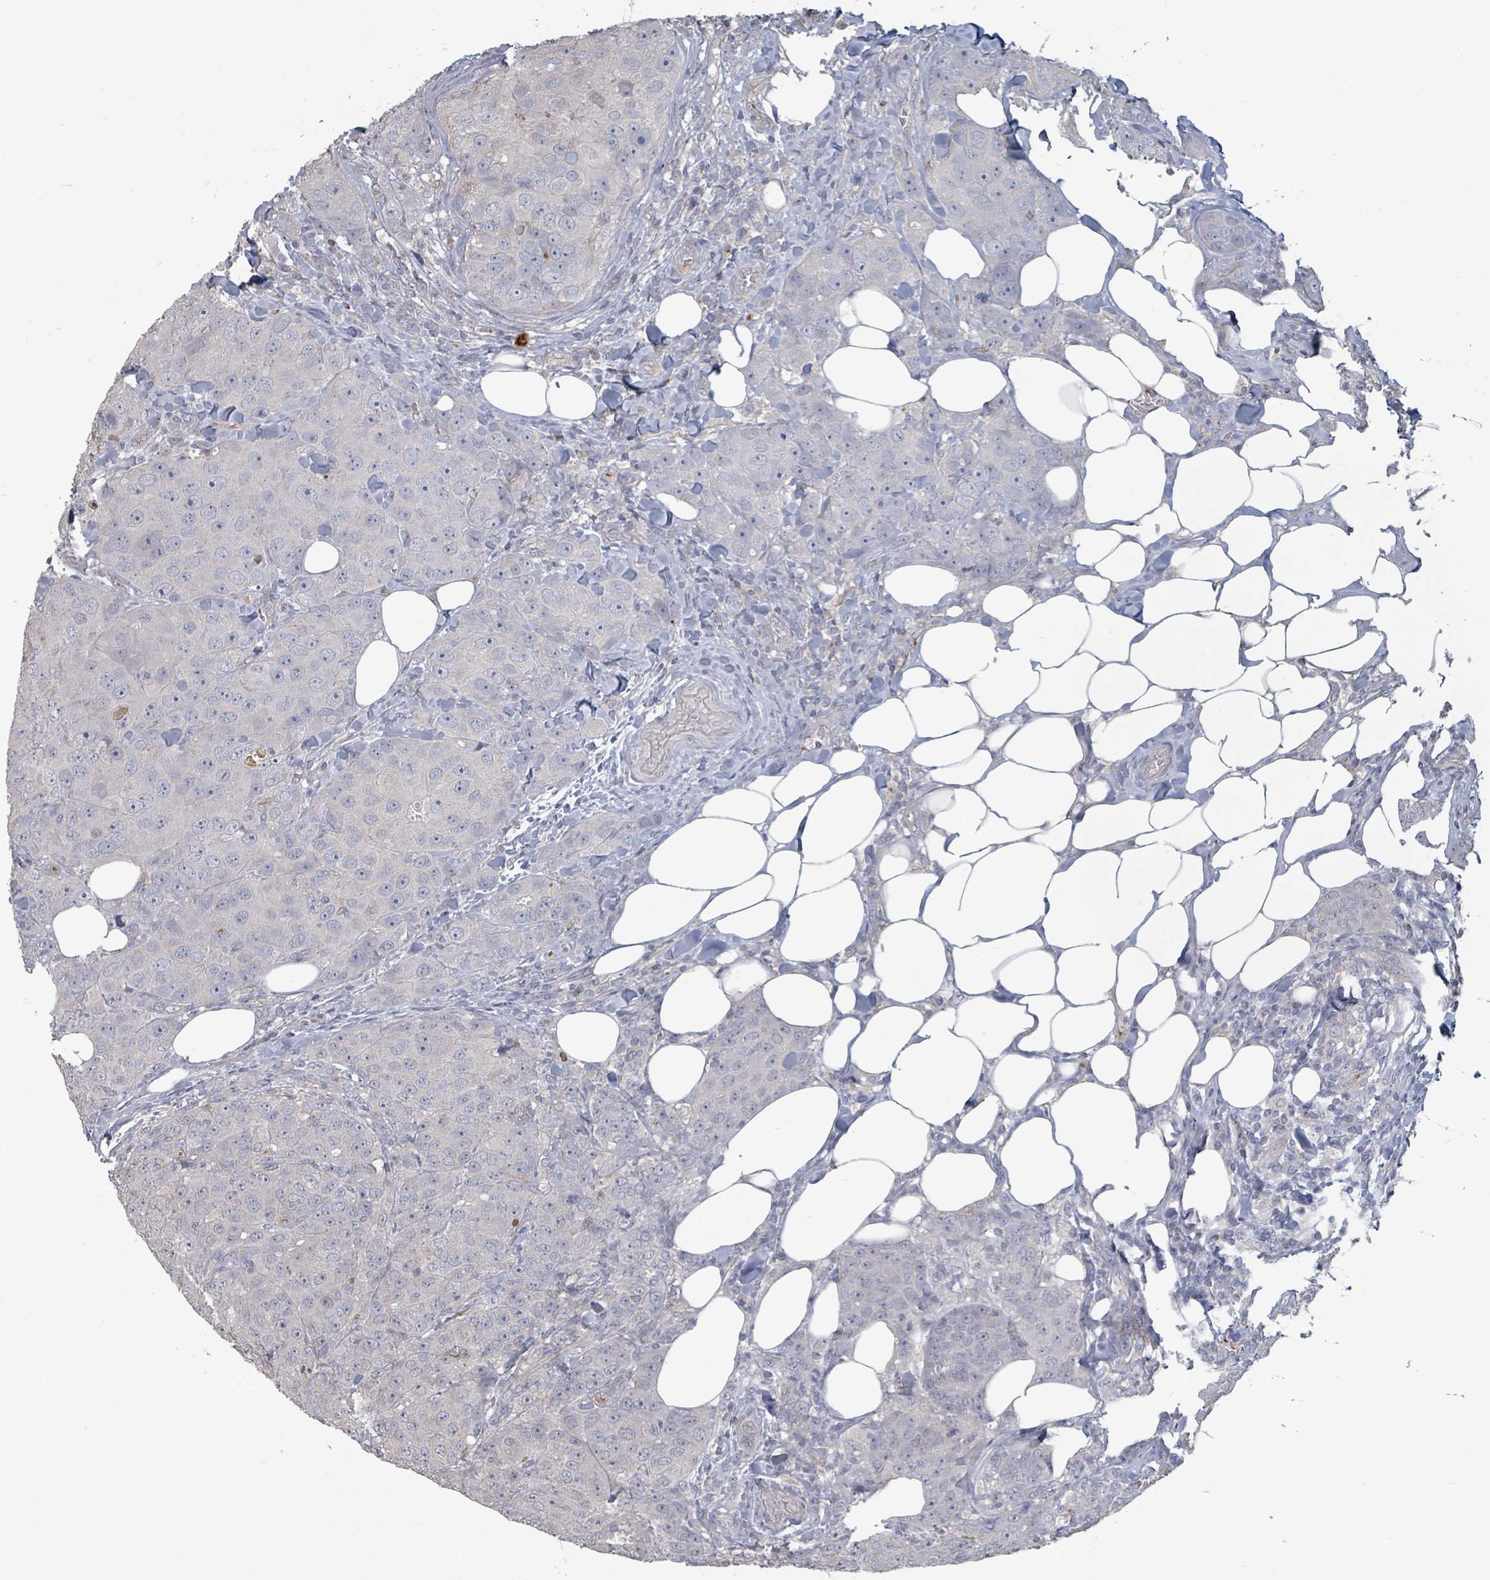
{"staining": {"intensity": "negative", "quantity": "none", "location": "none"}, "tissue": "breast cancer", "cell_type": "Tumor cells", "image_type": "cancer", "snomed": [{"axis": "morphology", "description": "Duct carcinoma"}, {"axis": "topography", "description": "Breast"}], "caption": "This is an immunohistochemistry (IHC) micrograph of breast cancer (intraductal carcinoma). There is no positivity in tumor cells.", "gene": "PLAUR", "patient": {"sex": "female", "age": 43}}